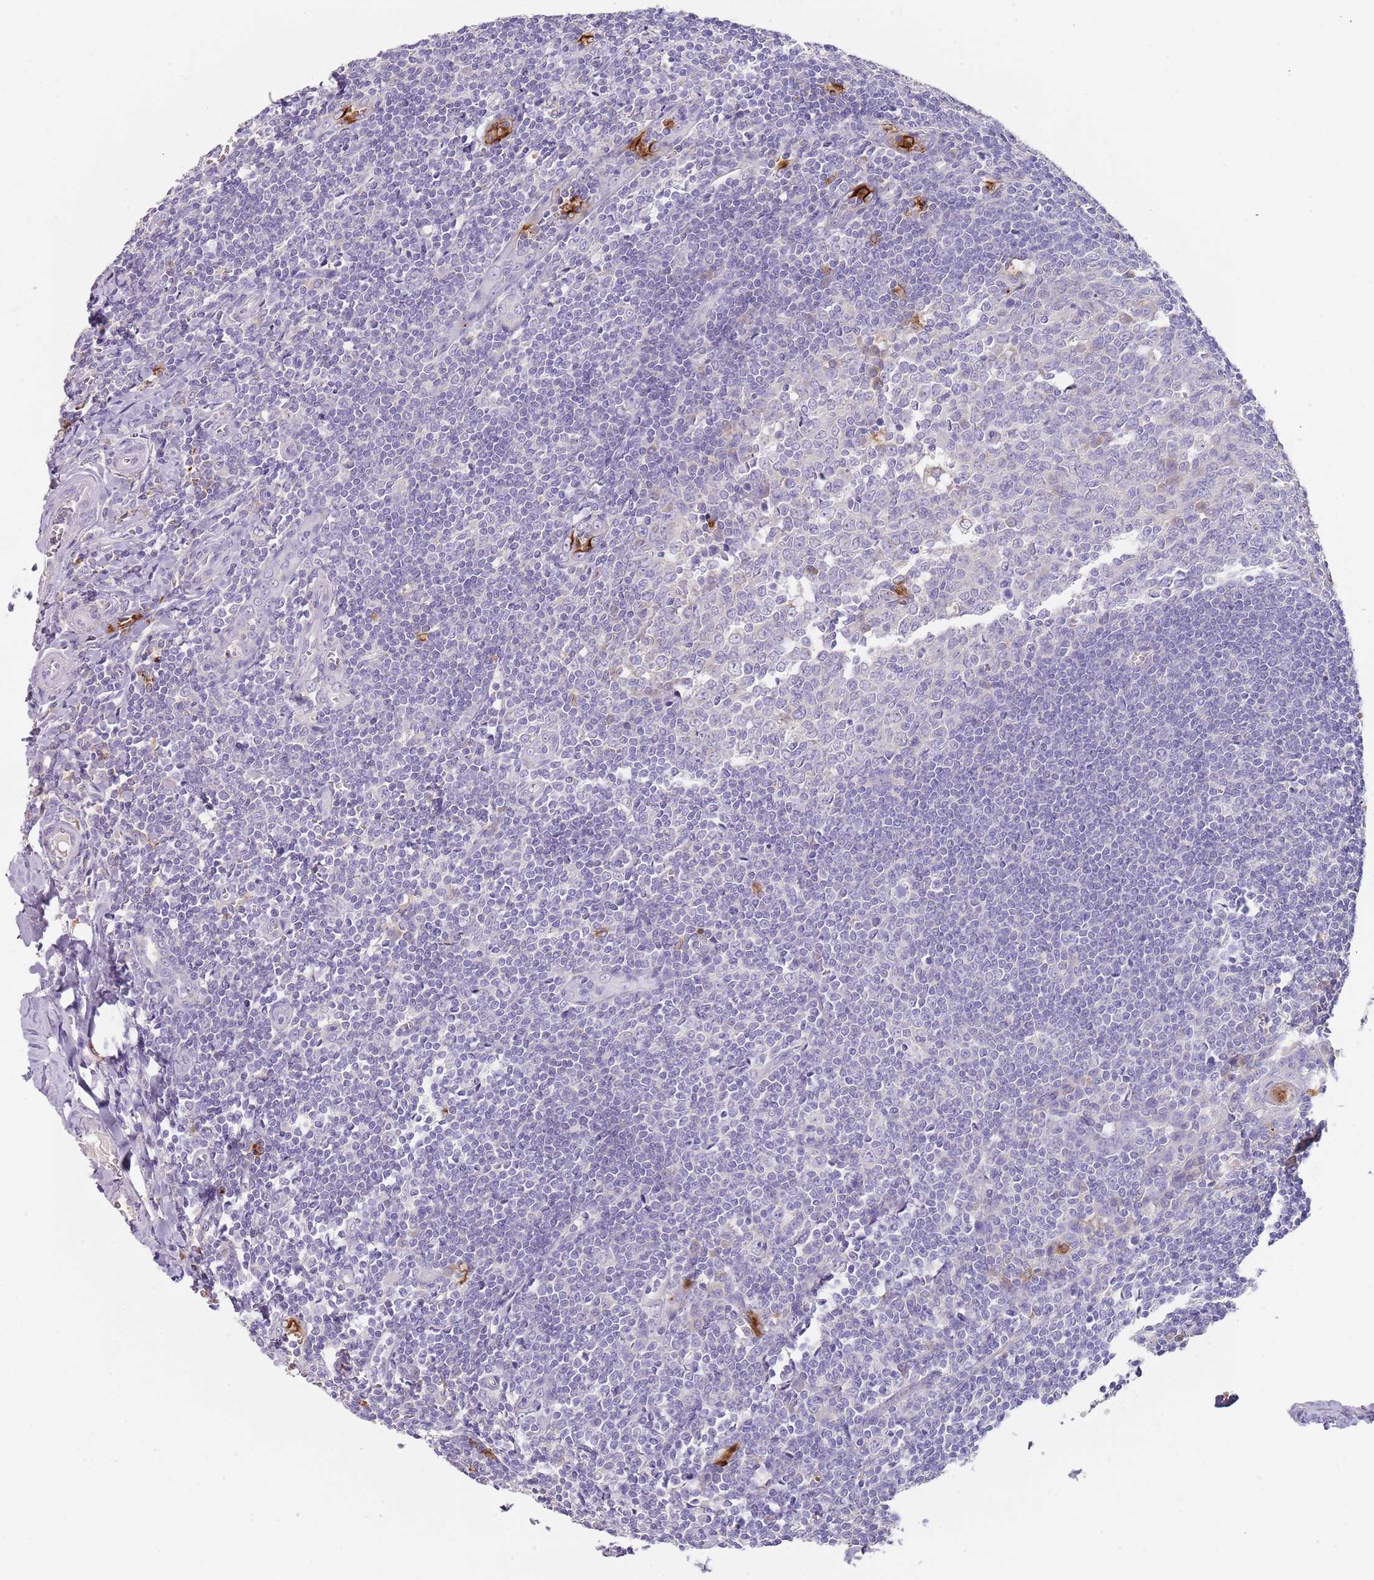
{"staining": {"intensity": "negative", "quantity": "none", "location": "none"}, "tissue": "tonsil", "cell_type": "Germinal center cells", "image_type": "normal", "snomed": [{"axis": "morphology", "description": "Normal tissue, NOS"}, {"axis": "topography", "description": "Tonsil"}], "caption": "Protein analysis of normal tonsil displays no significant expression in germinal center cells.", "gene": "TMEM251", "patient": {"sex": "male", "age": 27}}